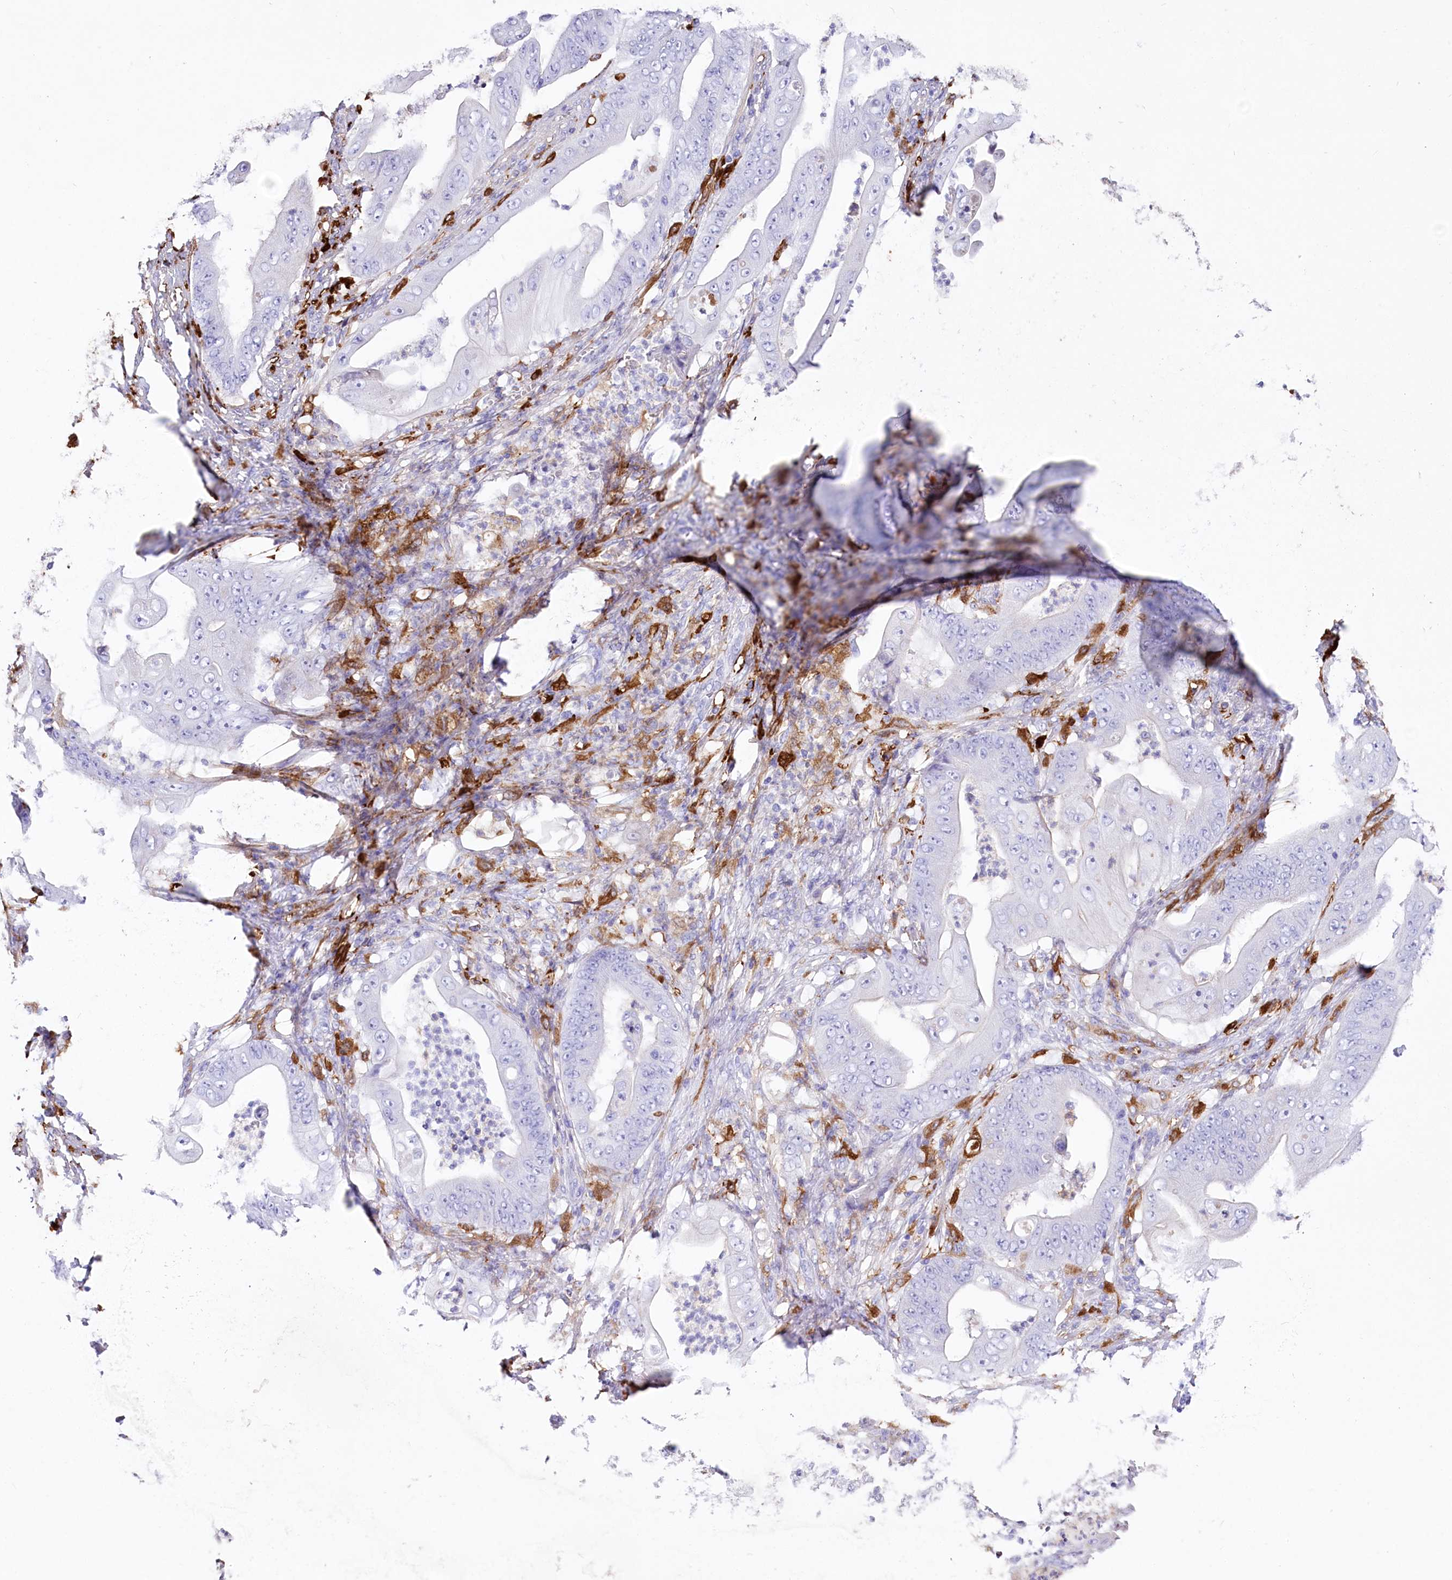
{"staining": {"intensity": "negative", "quantity": "none", "location": "none"}, "tissue": "stomach cancer", "cell_type": "Tumor cells", "image_type": "cancer", "snomed": [{"axis": "morphology", "description": "Adenocarcinoma, NOS"}, {"axis": "topography", "description": "Stomach"}], "caption": "Human stomach adenocarcinoma stained for a protein using IHC shows no staining in tumor cells.", "gene": "DNAJC19", "patient": {"sex": "female", "age": 73}}